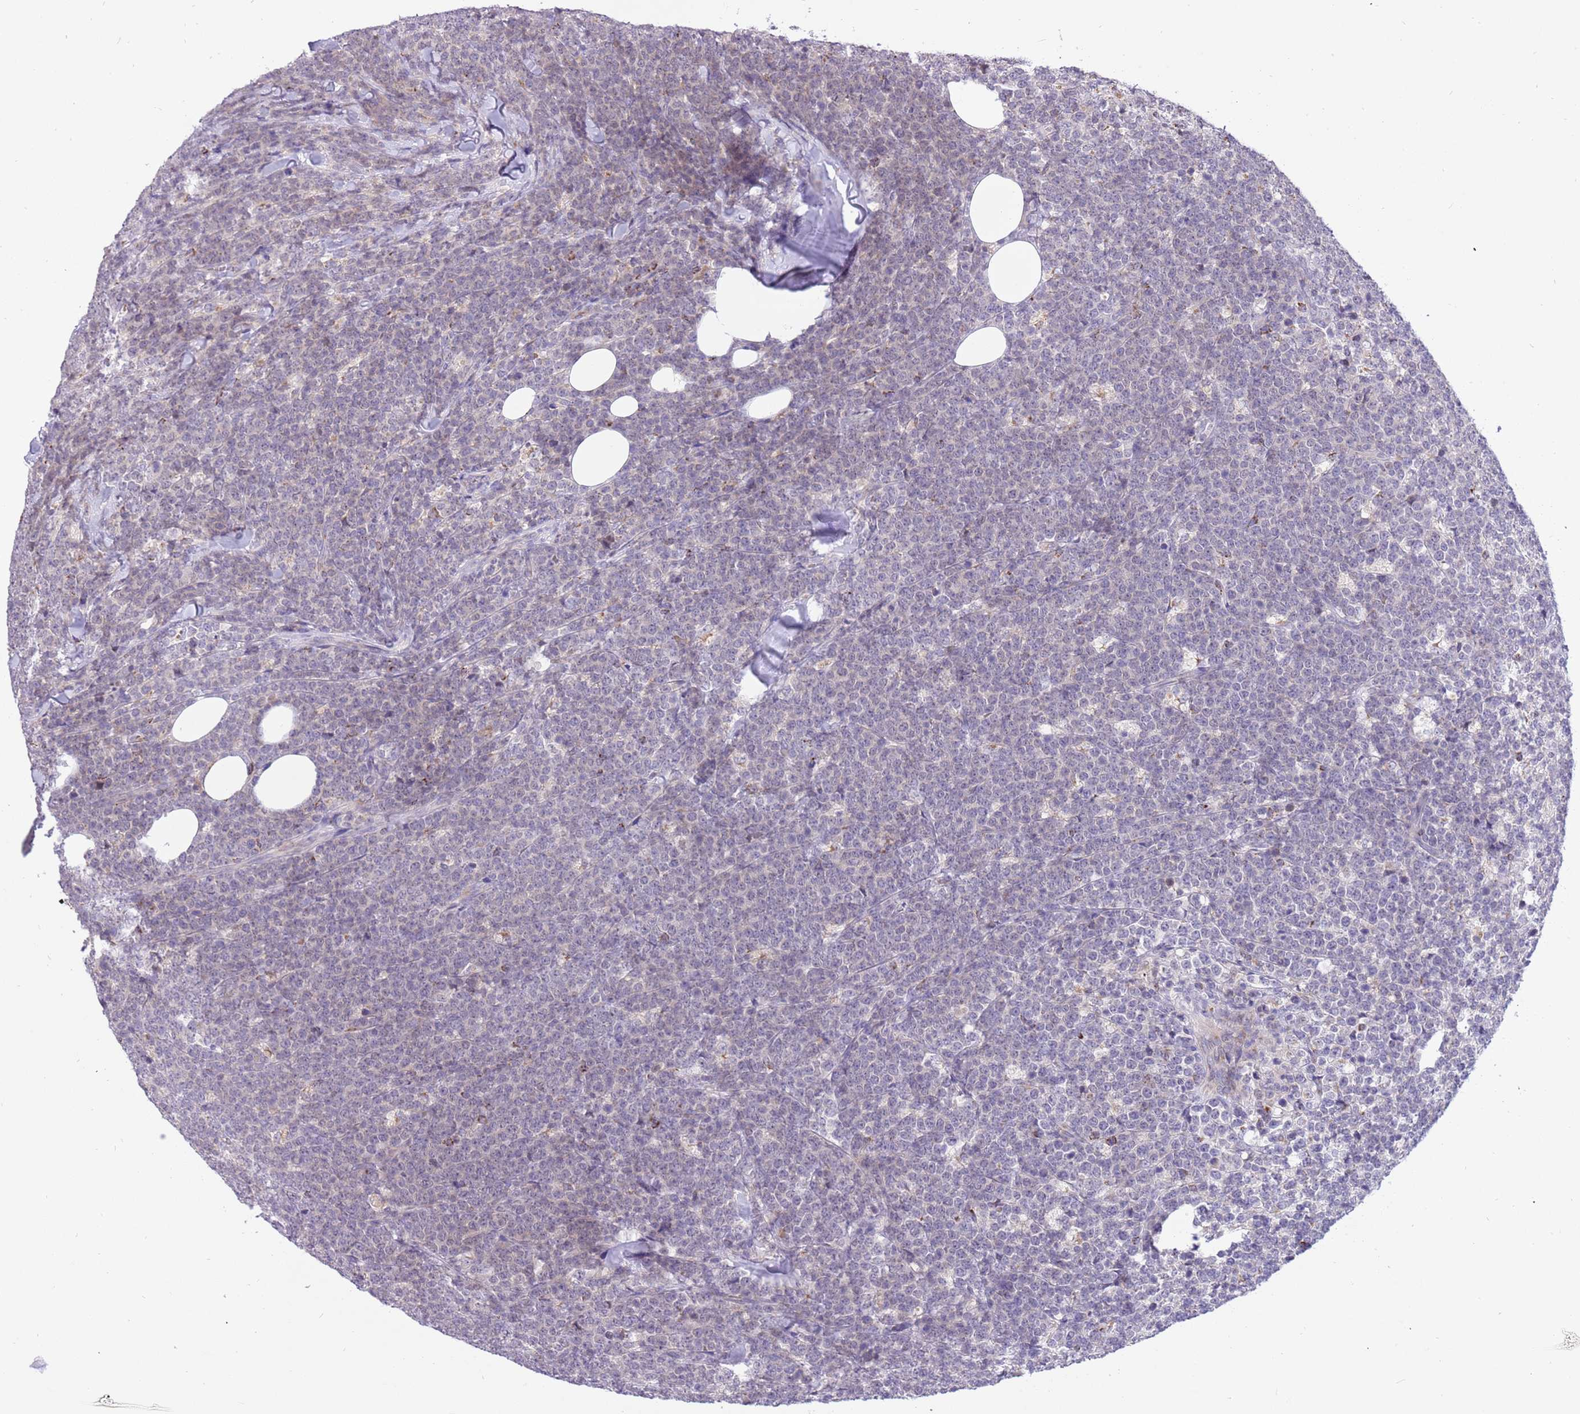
{"staining": {"intensity": "negative", "quantity": "none", "location": "none"}, "tissue": "lymphoma", "cell_type": "Tumor cells", "image_type": "cancer", "snomed": [{"axis": "morphology", "description": "Malignant lymphoma, non-Hodgkin's type, High grade"}, {"axis": "topography", "description": "Small intestine"}], "caption": "Immunohistochemical staining of high-grade malignant lymphoma, non-Hodgkin's type reveals no significant positivity in tumor cells. Nuclei are stained in blue.", "gene": "COX17", "patient": {"sex": "male", "age": 8}}